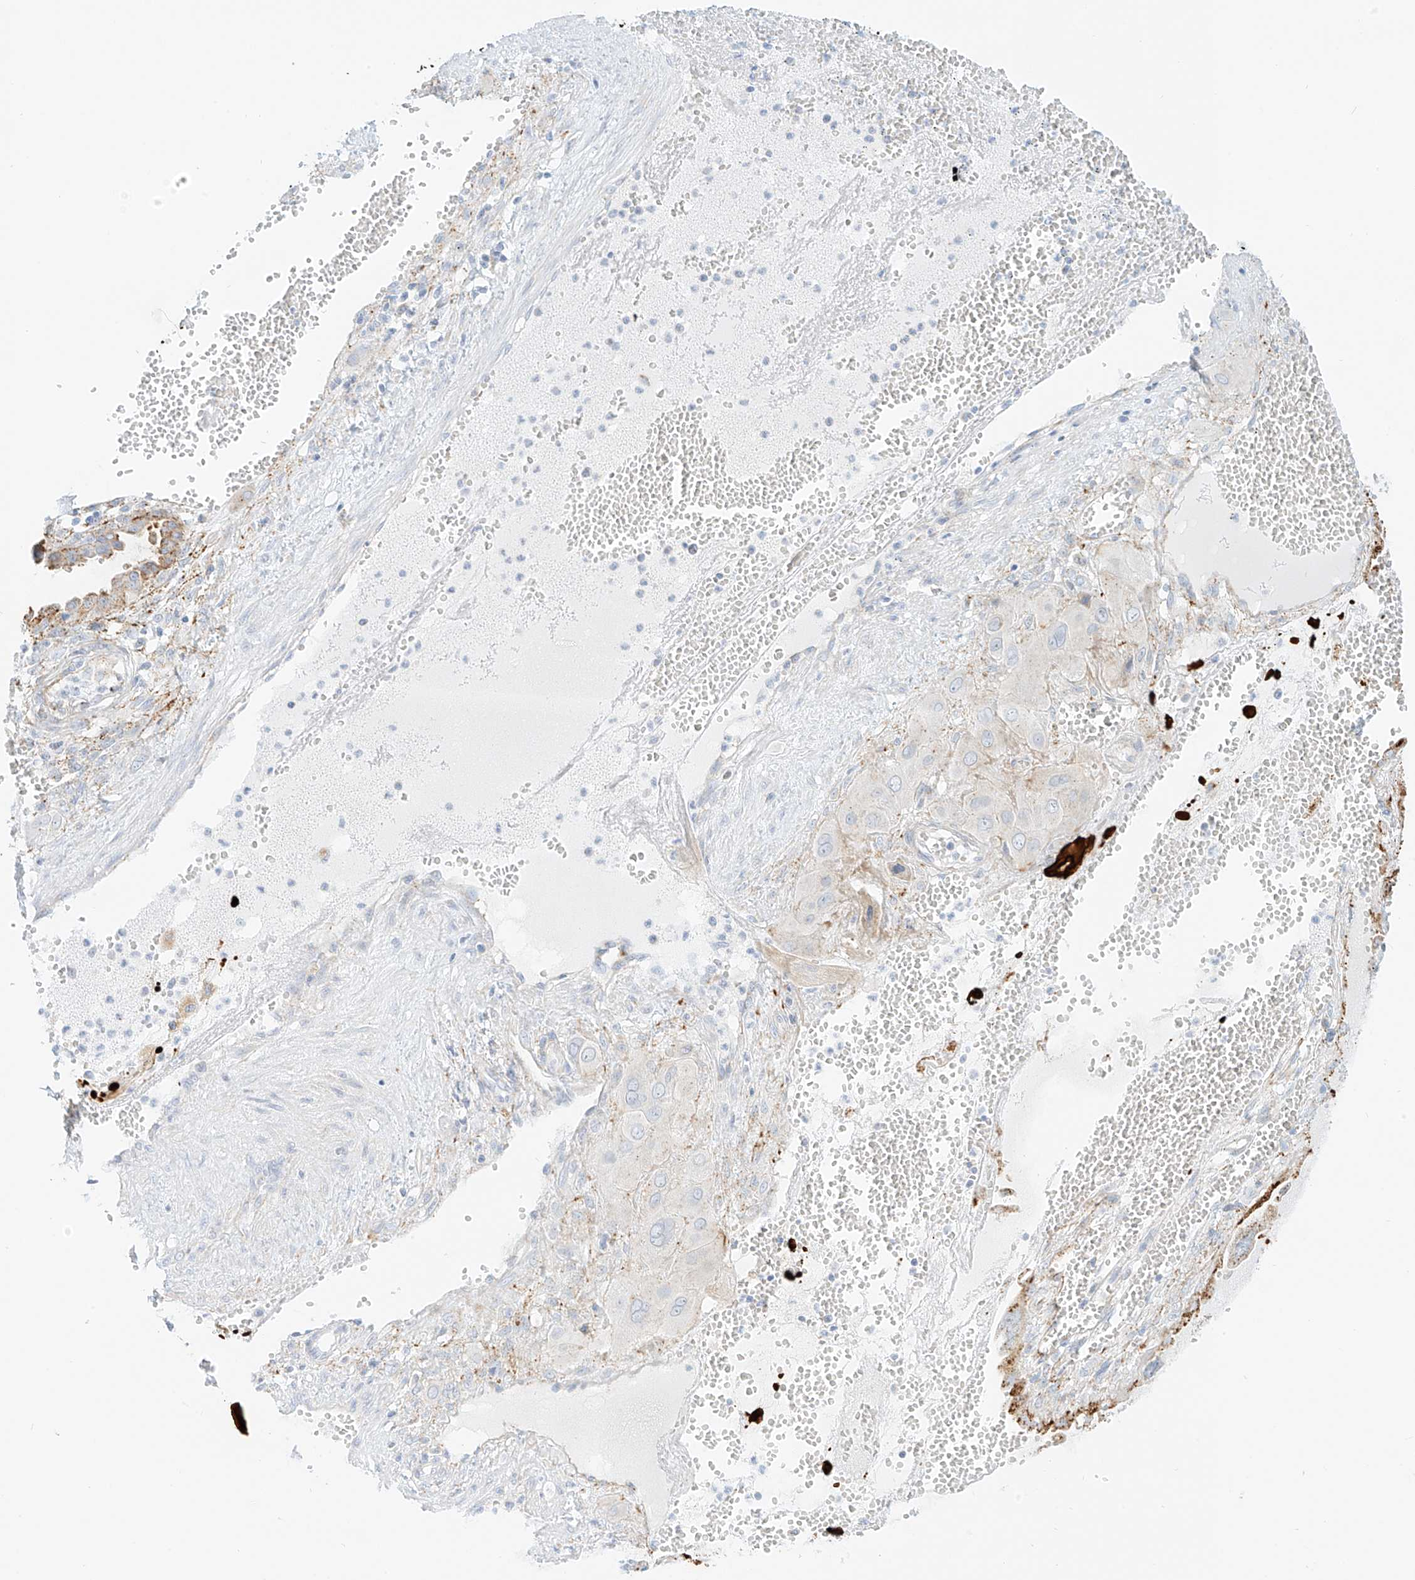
{"staining": {"intensity": "negative", "quantity": "none", "location": "none"}, "tissue": "cervical cancer", "cell_type": "Tumor cells", "image_type": "cancer", "snomed": [{"axis": "morphology", "description": "Squamous cell carcinoma, NOS"}, {"axis": "topography", "description": "Cervix"}], "caption": "The photomicrograph displays no staining of tumor cells in squamous cell carcinoma (cervical).", "gene": "SLC35F6", "patient": {"sex": "female", "age": 34}}